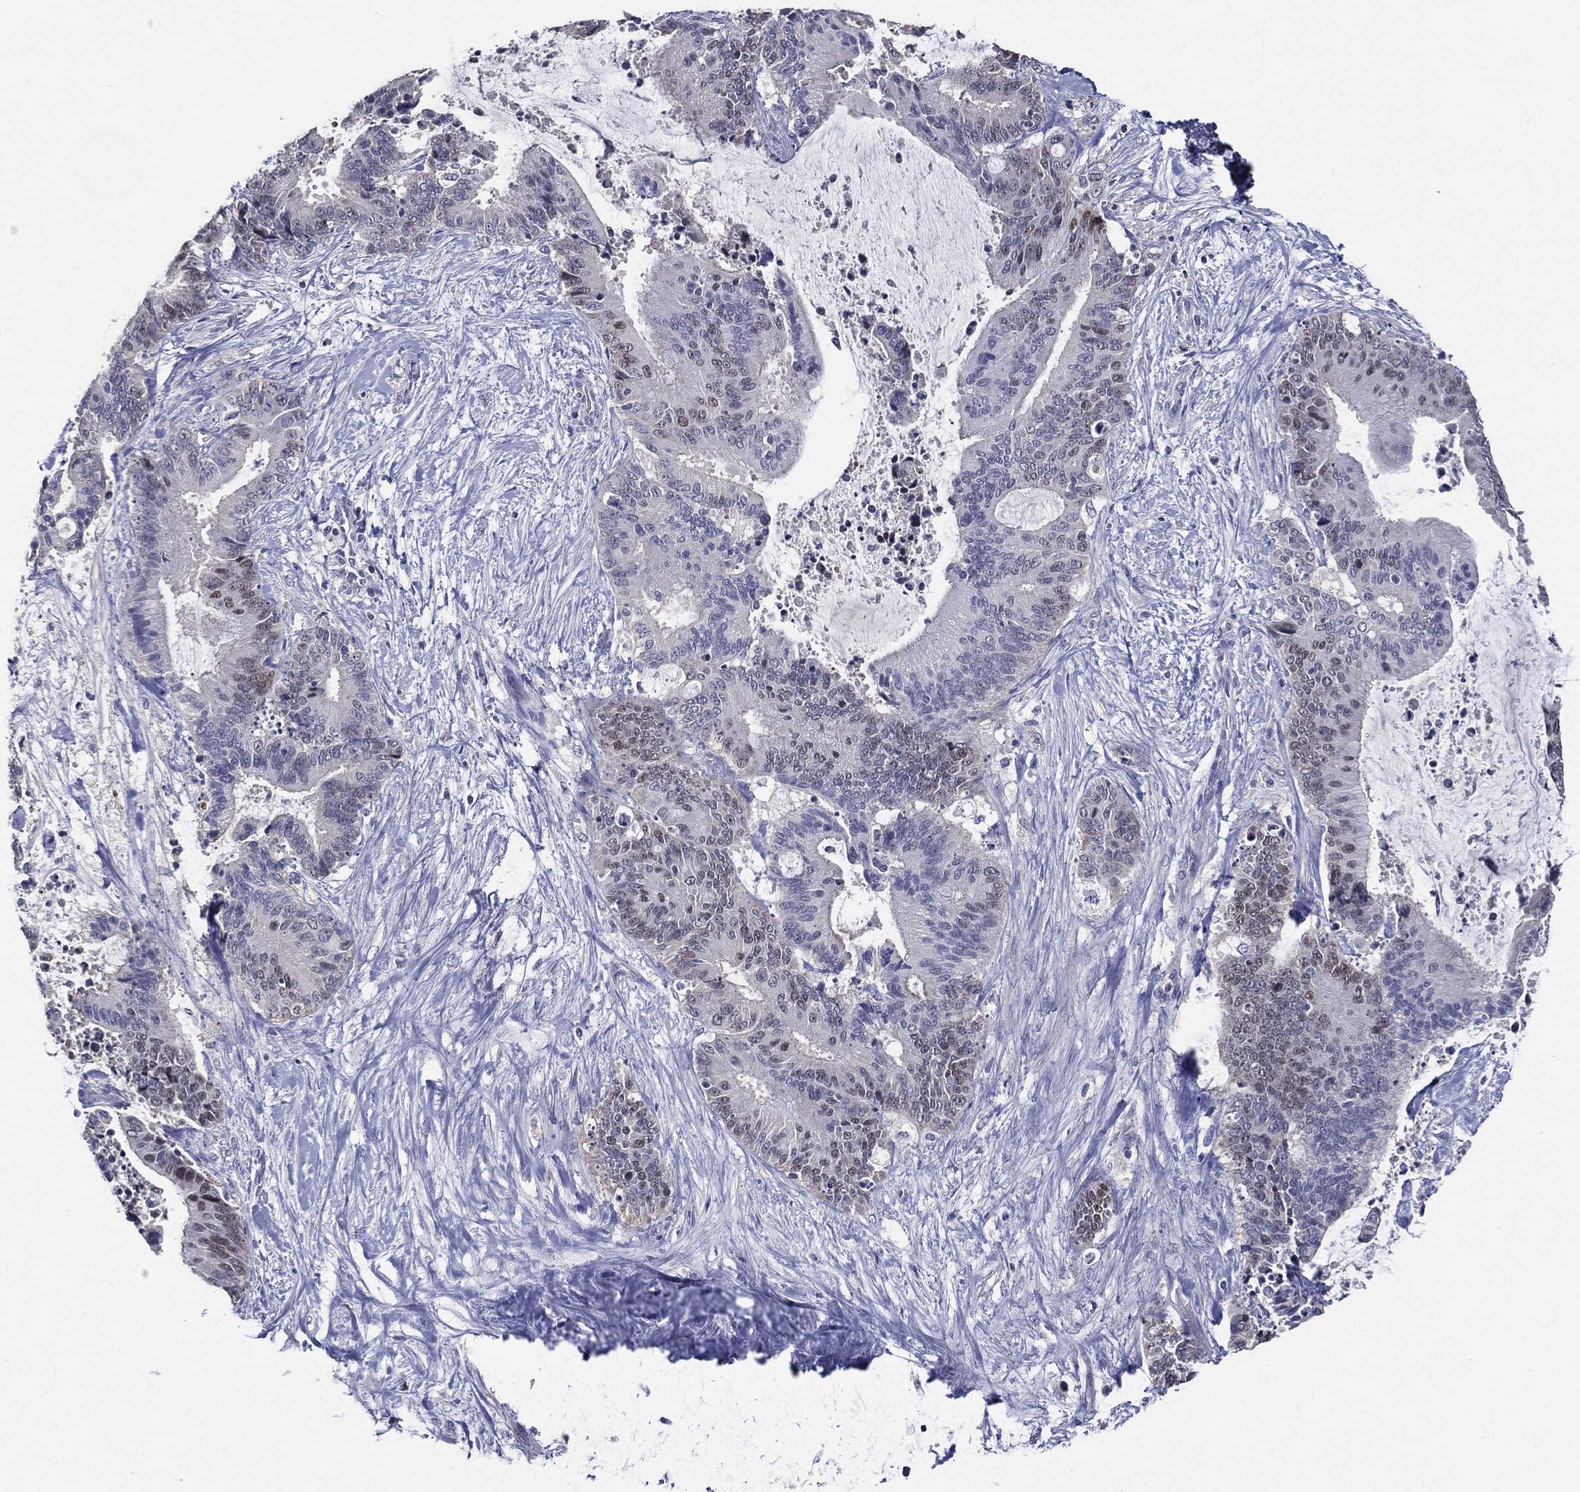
{"staining": {"intensity": "negative", "quantity": "none", "location": "none"}, "tissue": "liver cancer", "cell_type": "Tumor cells", "image_type": "cancer", "snomed": [{"axis": "morphology", "description": "Cholangiocarcinoma"}, {"axis": "topography", "description": "Liver"}], "caption": "This is an IHC histopathology image of cholangiocarcinoma (liver). There is no staining in tumor cells.", "gene": "TFAP2A", "patient": {"sex": "female", "age": 73}}